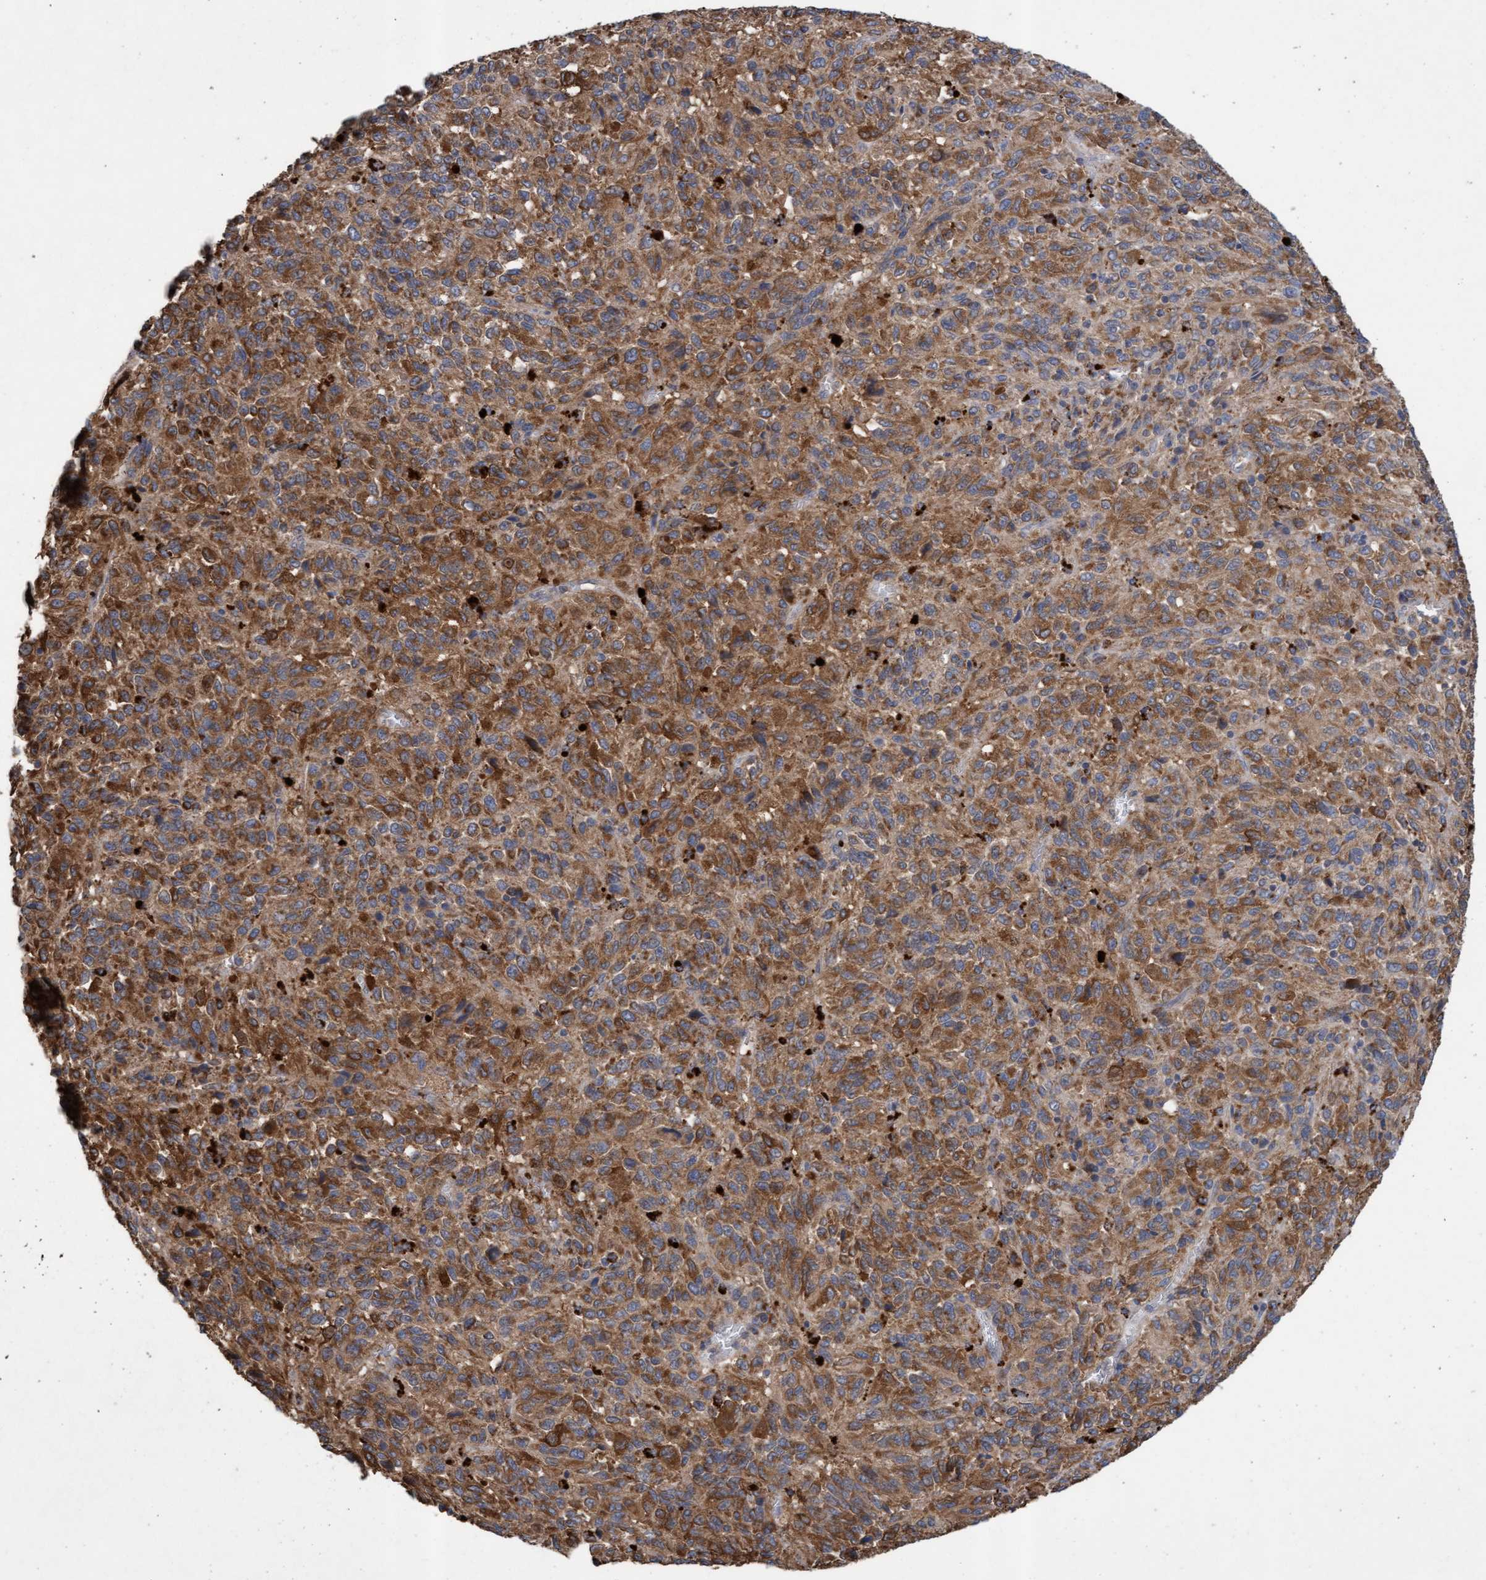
{"staining": {"intensity": "moderate", "quantity": ">75%", "location": "cytoplasmic/membranous"}, "tissue": "melanoma", "cell_type": "Tumor cells", "image_type": "cancer", "snomed": [{"axis": "morphology", "description": "Malignant melanoma, Metastatic site"}, {"axis": "topography", "description": "Lung"}], "caption": "Protein expression analysis of melanoma displays moderate cytoplasmic/membranous positivity in about >75% of tumor cells.", "gene": "ATPAF2", "patient": {"sex": "male", "age": 64}}